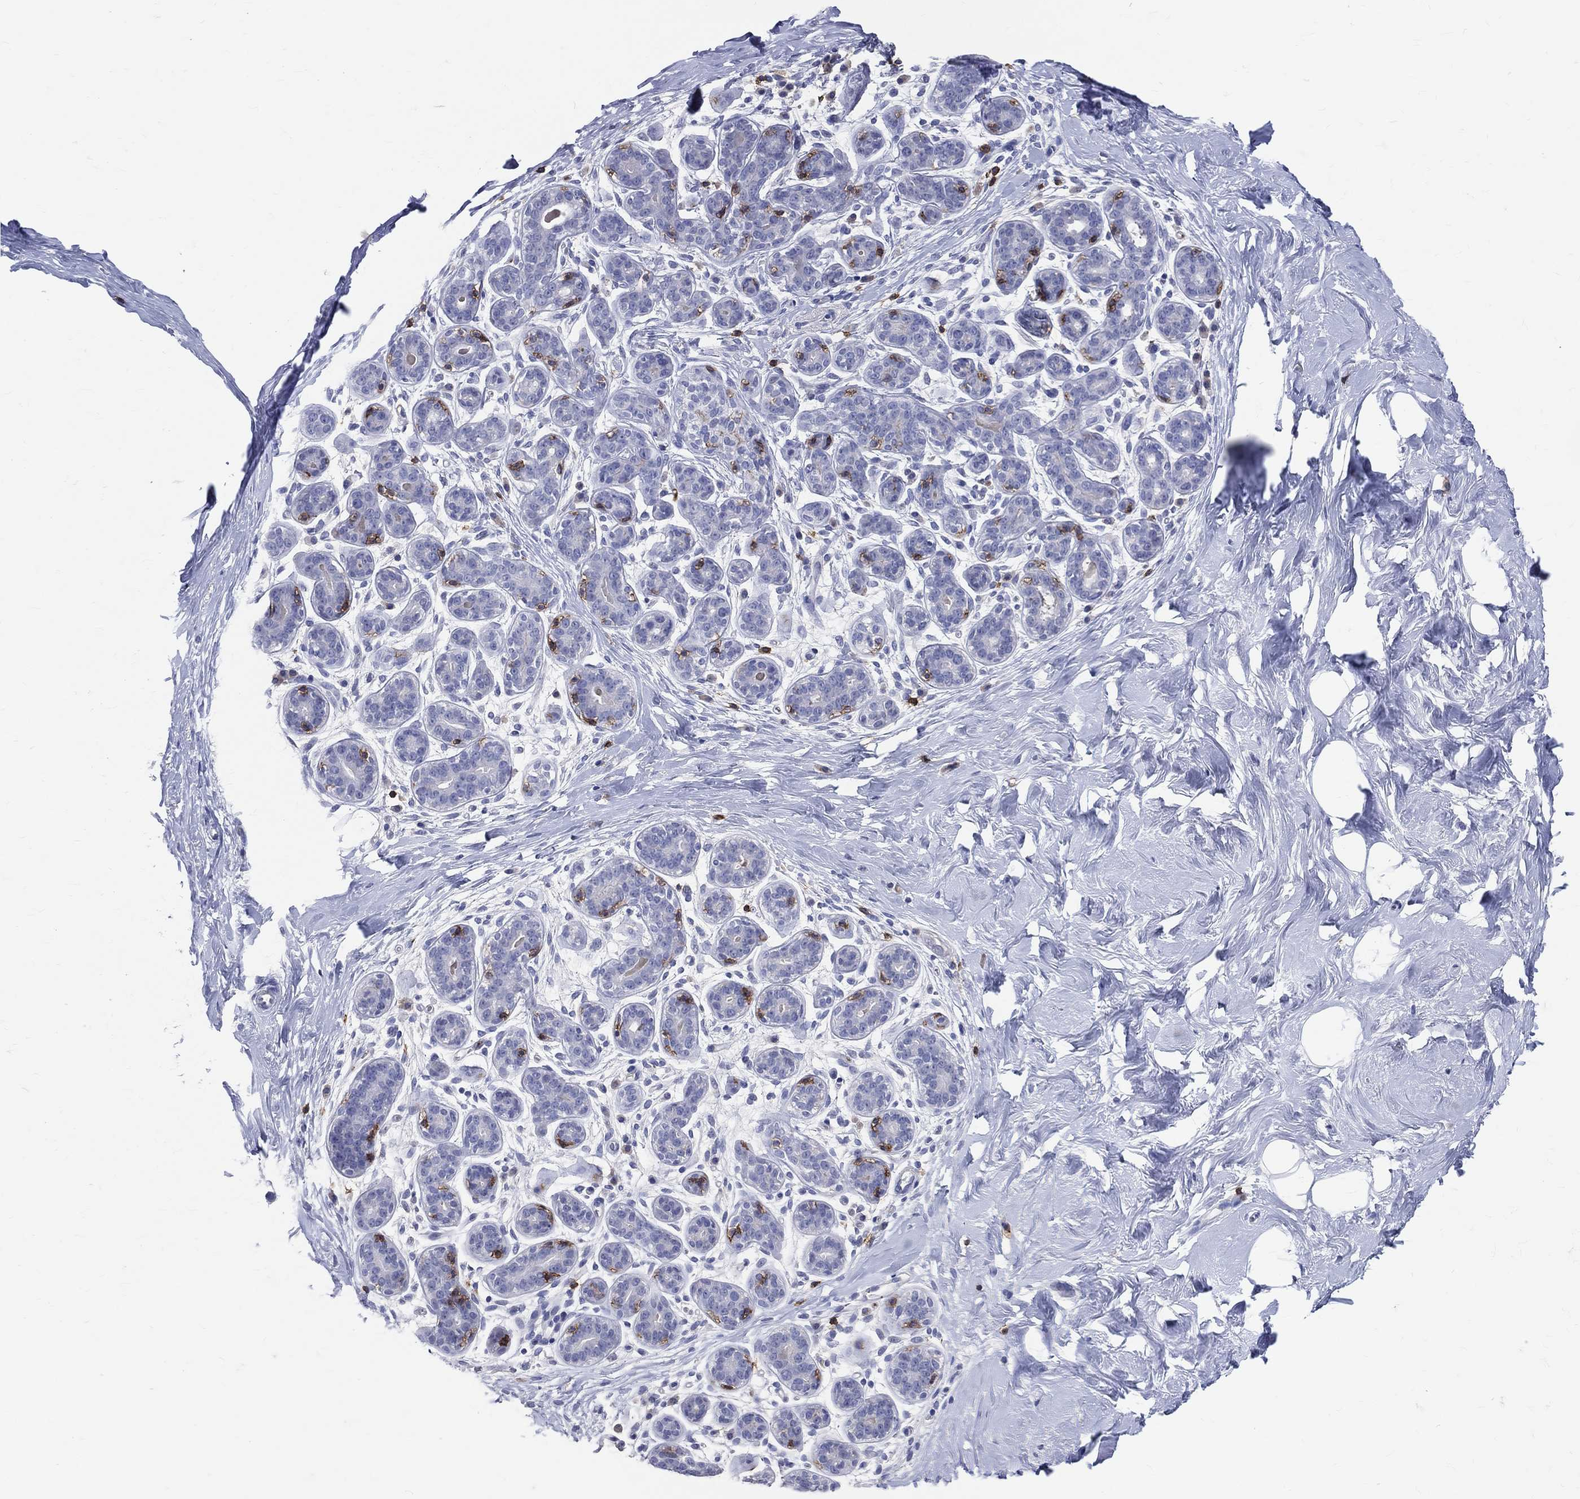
{"staining": {"intensity": "negative", "quantity": "none", "location": "none"}, "tissue": "breast", "cell_type": "Adipocytes", "image_type": "normal", "snomed": [{"axis": "morphology", "description": "Normal tissue, NOS"}, {"axis": "topography", "description": "Breast"}], "caption": "Immunohistochemistry of unremarkable human breast shows no expression in adipocytes. The staining was performed using DAB to visualize the protein expression in brown, while the nuclei were stained in blue with hematoxylin (Magnification: 20x).", "gene": "LAT", "patient": {"sex": "female", "age": 43}}